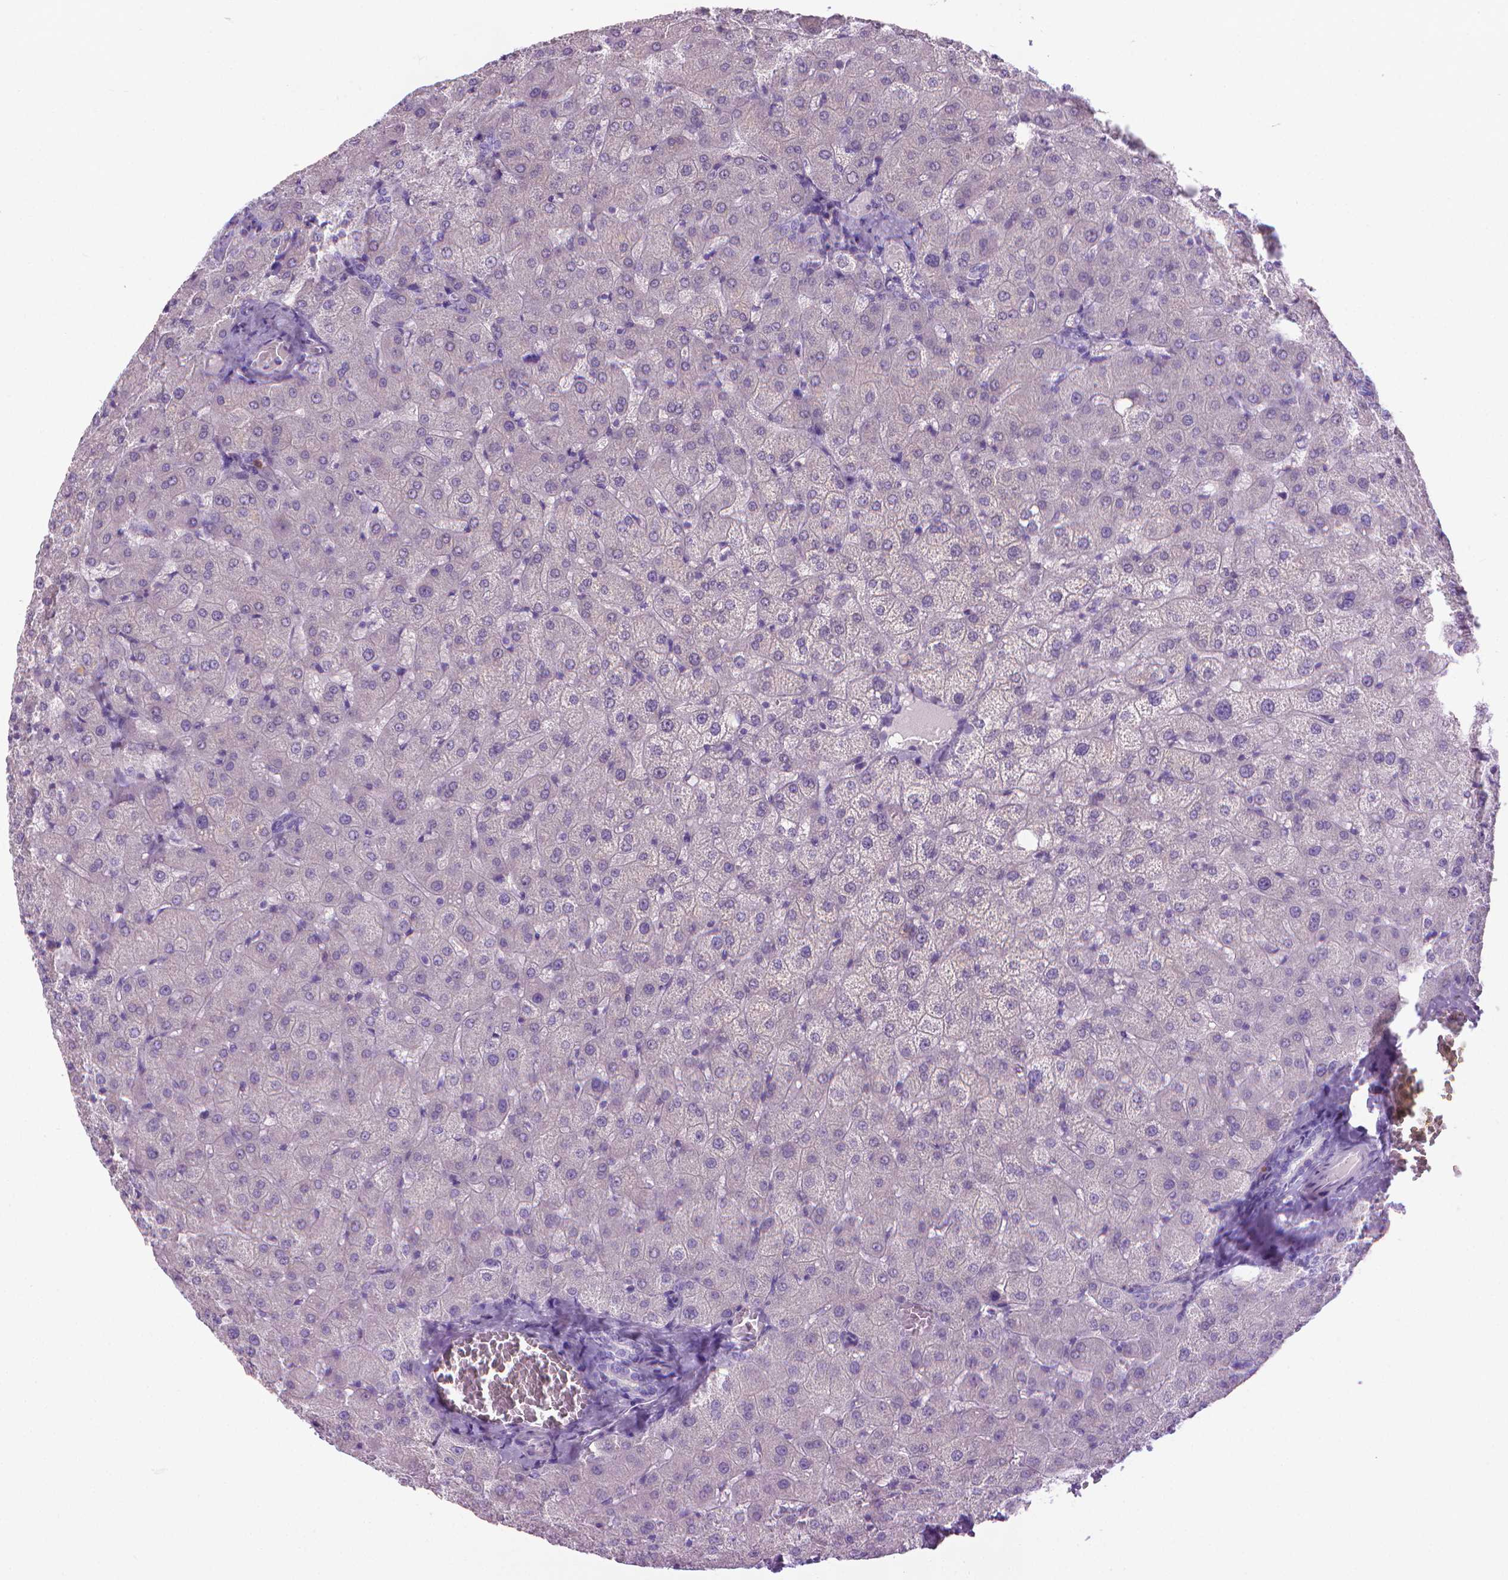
{"staining": {"intensity": "negative", "quantity": "none", "location": "none"}, "tissue": "liver", "cell_type": "Cholangiocytes", "image_type": "normal", "snomed": [{"axis": "morphology", "description": "Normal tissue, NOS"}, {"axis": "topography", "description": "Liver"}], "caption": "Immunohistochemistry of normal human liver shows no expression in cholangiocytes.", "gene": "SPAG6", "patient": {"sex": "female", "age": 50}}